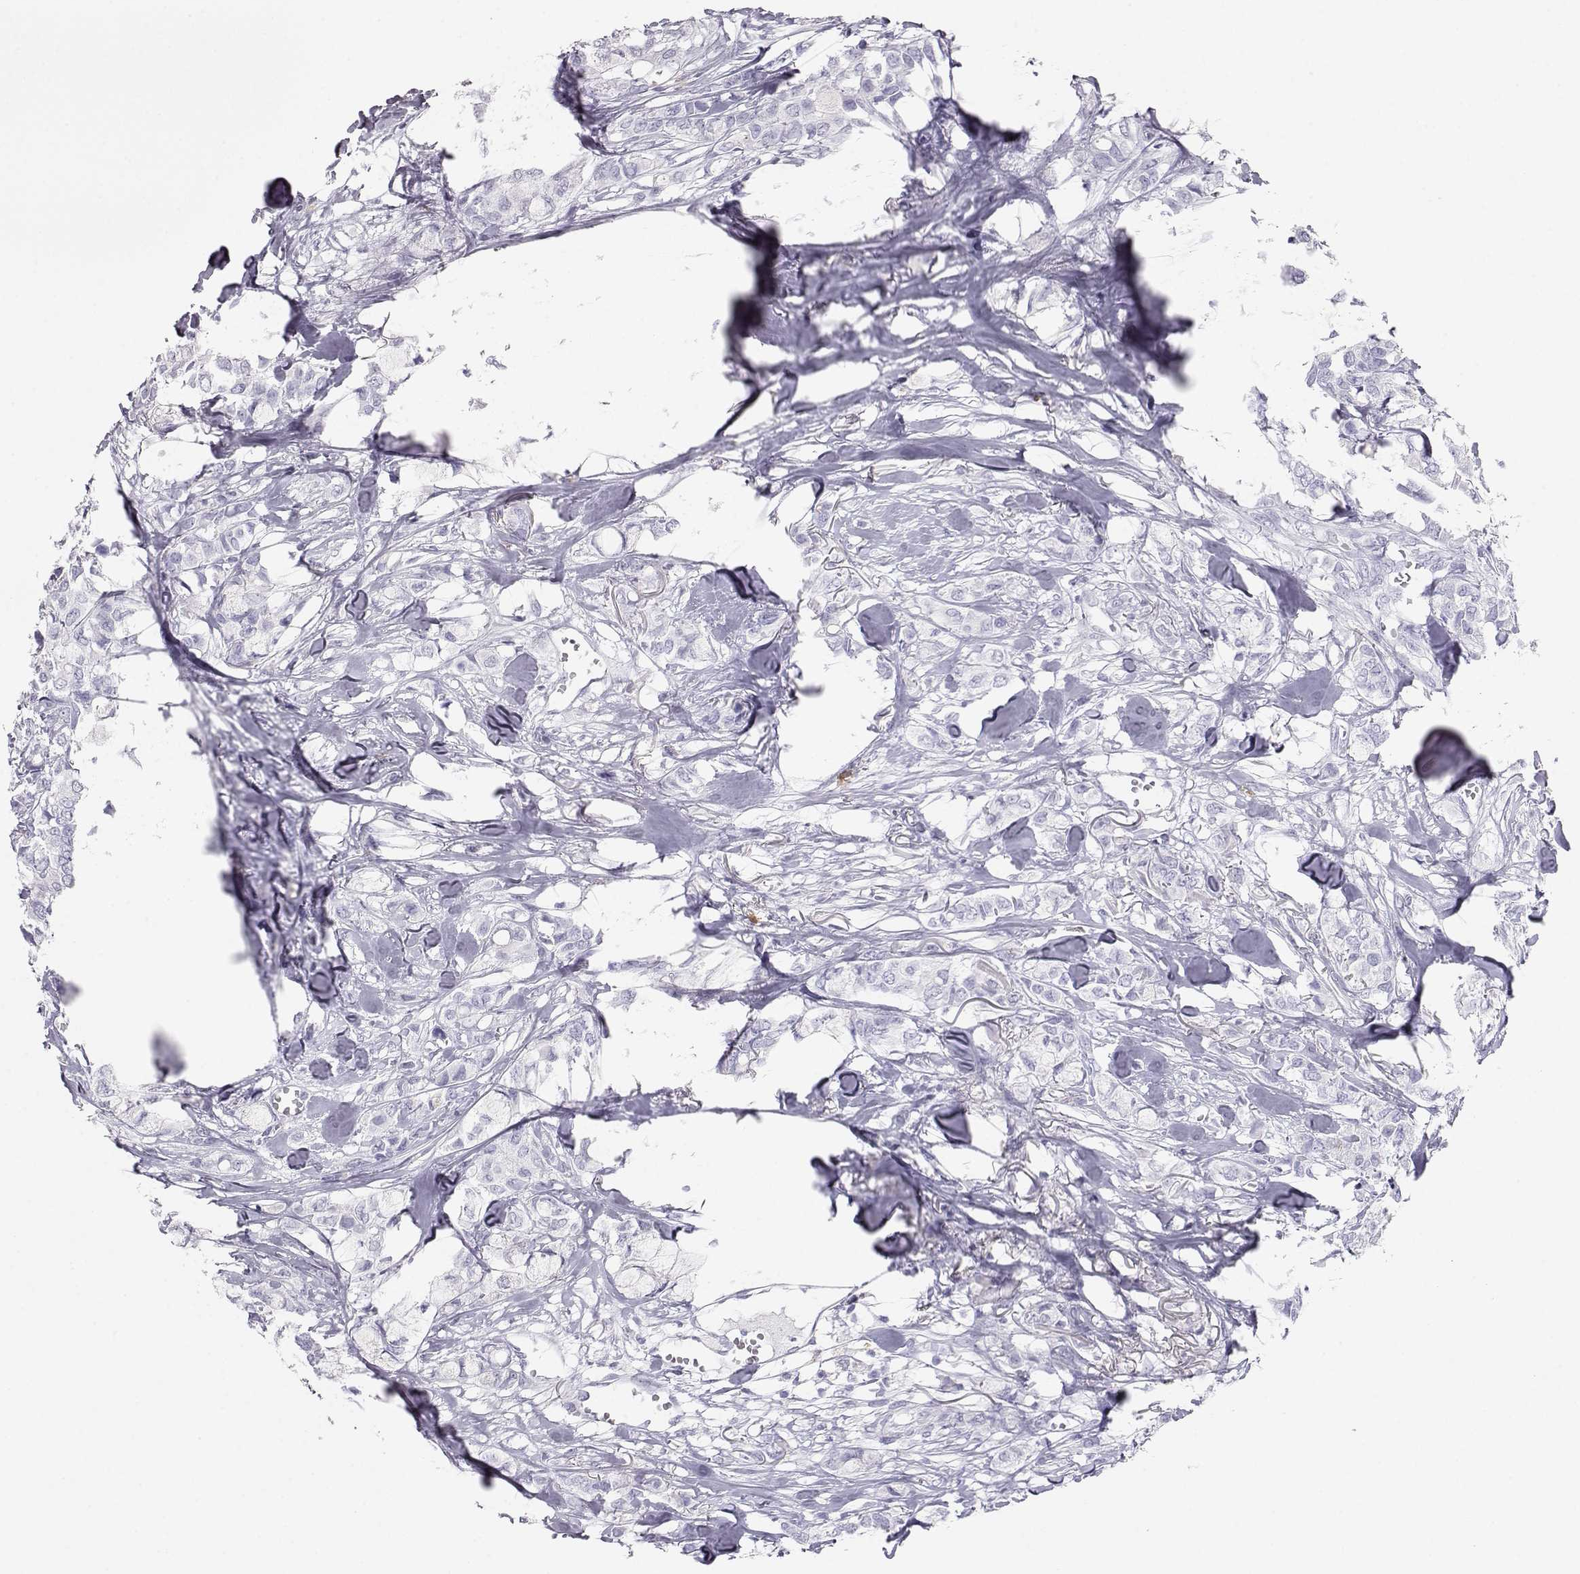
{"staining": {"intensity": "negative", "quantity": "none", "location": "none"}, "tissue": "breast cancer", "cell_type": "Tumor cells", "image_type": "cancer", "snomed": [{"axis": "morphology", "description": "Duct carcinoma"}, {"axis": "topography", "description": "Breast"}], "caption": "An immunohistochemistry (IHC) photomicrograph of breast cancer is shown. There is no staining in tumor cells of breast cancer. (DAB immunohistochemistry (IHC) visualized using brightfield microscopy, high magnification).", "gene": "ITLN2", "patient": {"sex": "female", "age": 85}}